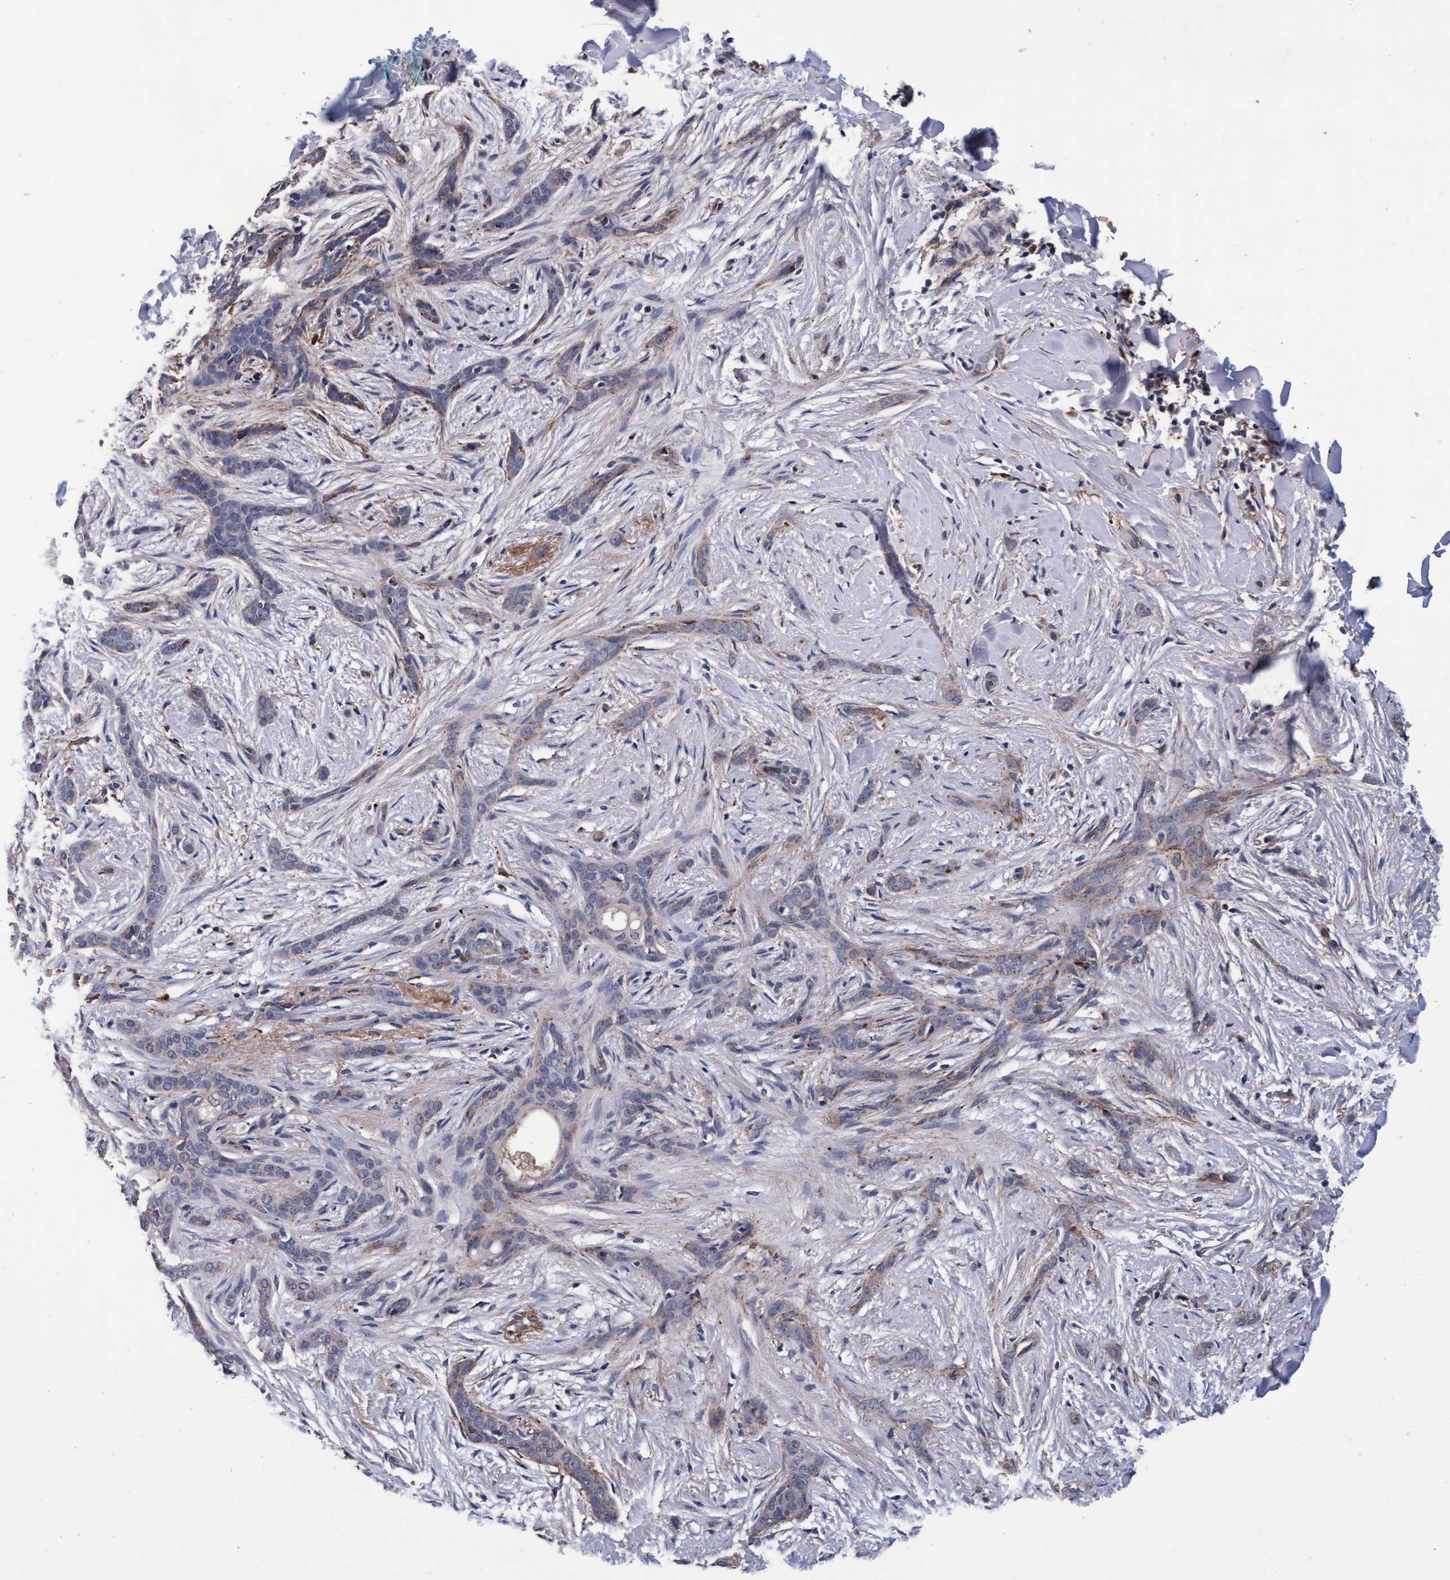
{"staining": {"intensity": "weak", "quantity": "<25%", "location": "cytoplasmic/membranous"}, "tissue": "skin cancer", "cell_type": "Tumor cells", "image_type": "cancer", "snomed": [{"axis": "morphology", "description": "Basal cell carcinoma"}, {"axis": "morphology", "description": "Adnexal tumor, benign"}, {"axis": "topography", "description": "Skin"}], "caption": "Immunohistochemistry of skin basal cell carcinoma displays no staining in tumor cells.", "gene": "CPQ", "patient": {"sex": "female", "age": 42}}